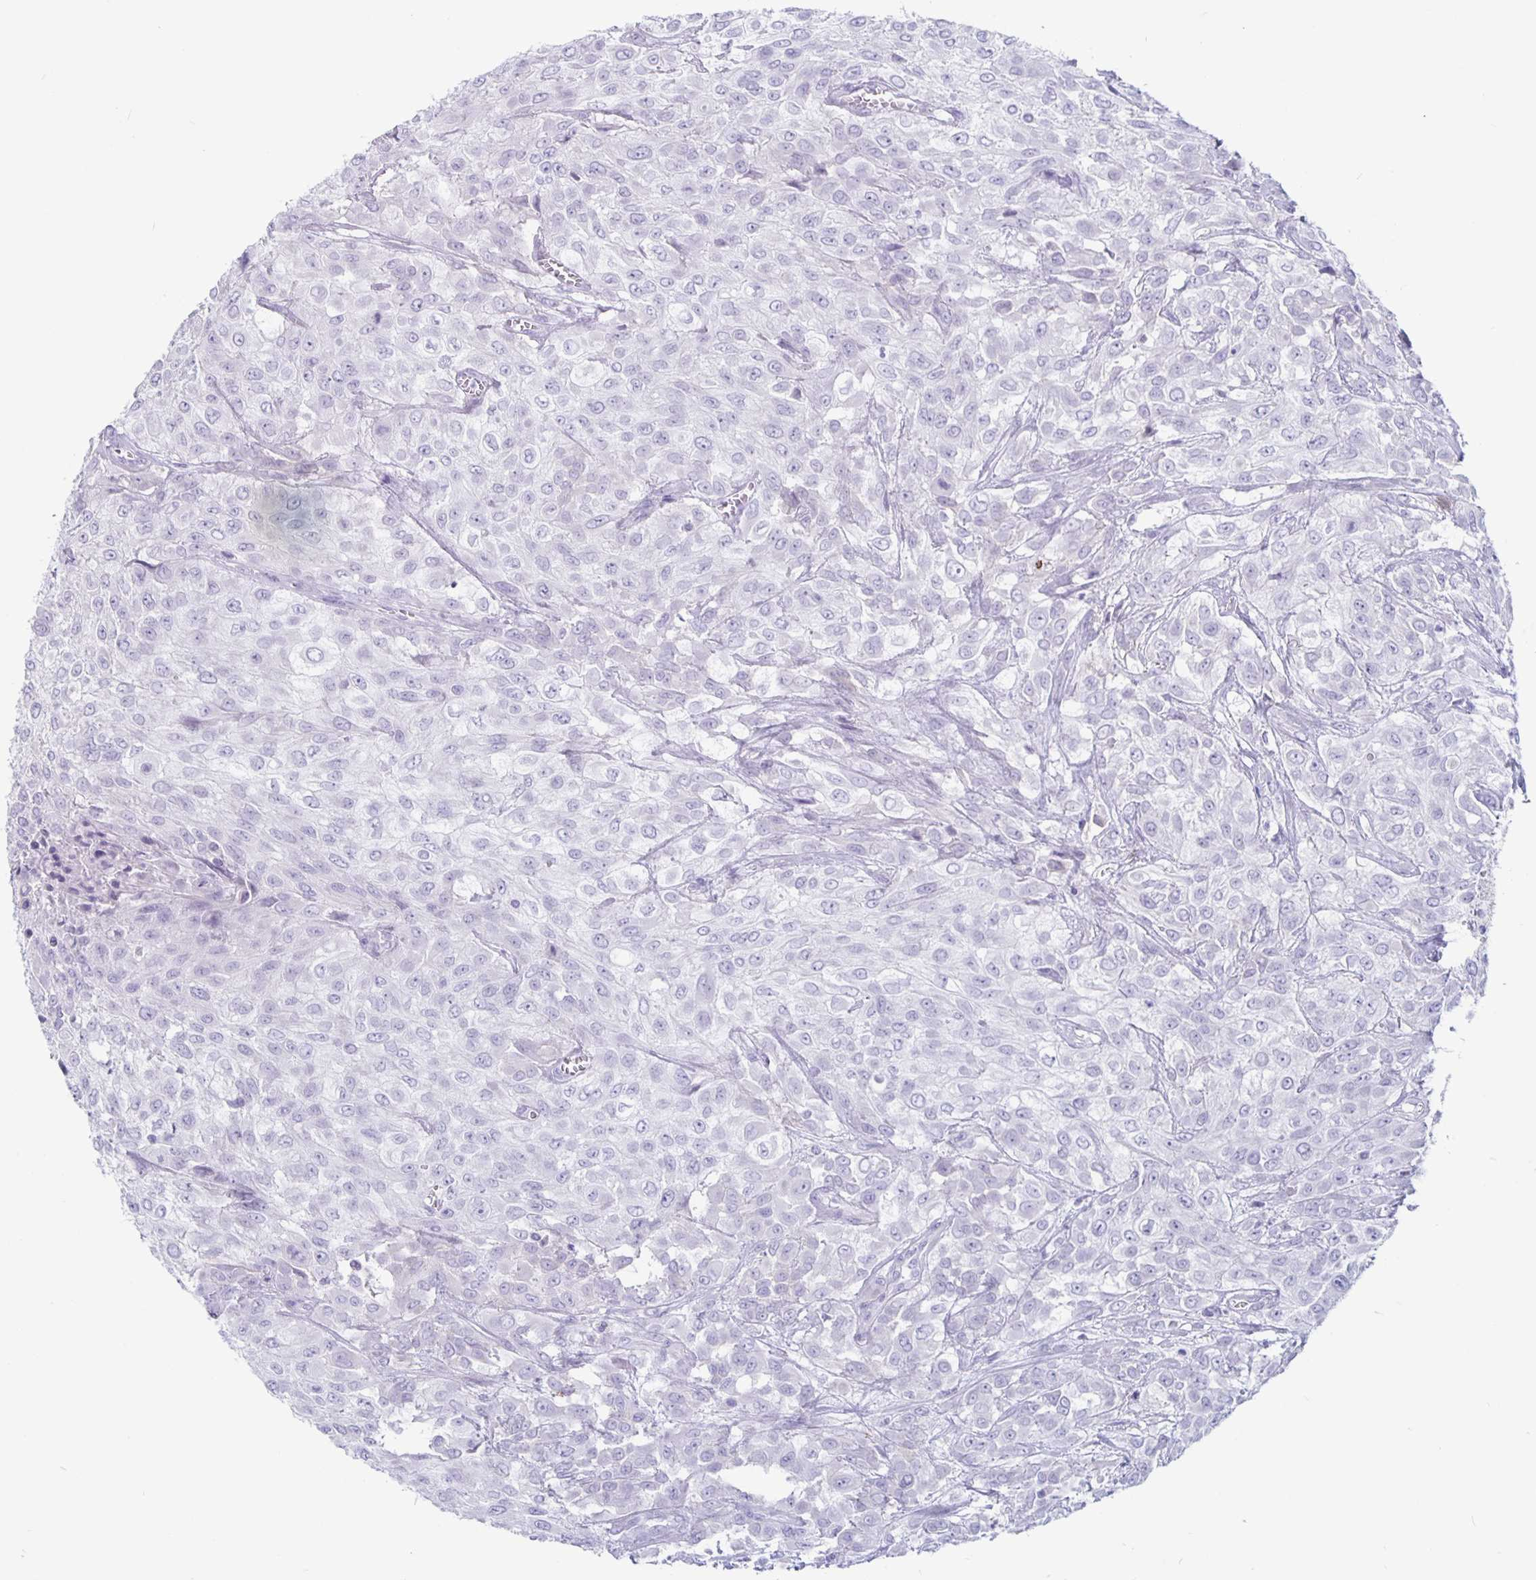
{"staining": {"intensity": "negative", "quantity": "none", "location": "none"}, "tissue": "urothelial cancer", "cell_type": "Tumor cells", "image_type": "cancer", "snomed": [{"axis": "morphology", "description": "Urothelial carcinoma, High grade"}, {"axis": "topography", "description": "Urinary bladder"}], "caption": "Urothelial cancer was stained to show a protein in brown. There is no significant positivity in tumor cells. Brightfield microscopy of immunohistochemistry (IHC) stained with DAB (brown) and hematoxylin (blue), captured at high magnification.", "gene": "GZMK", "patient": {"sex": "male", "age": 57}}